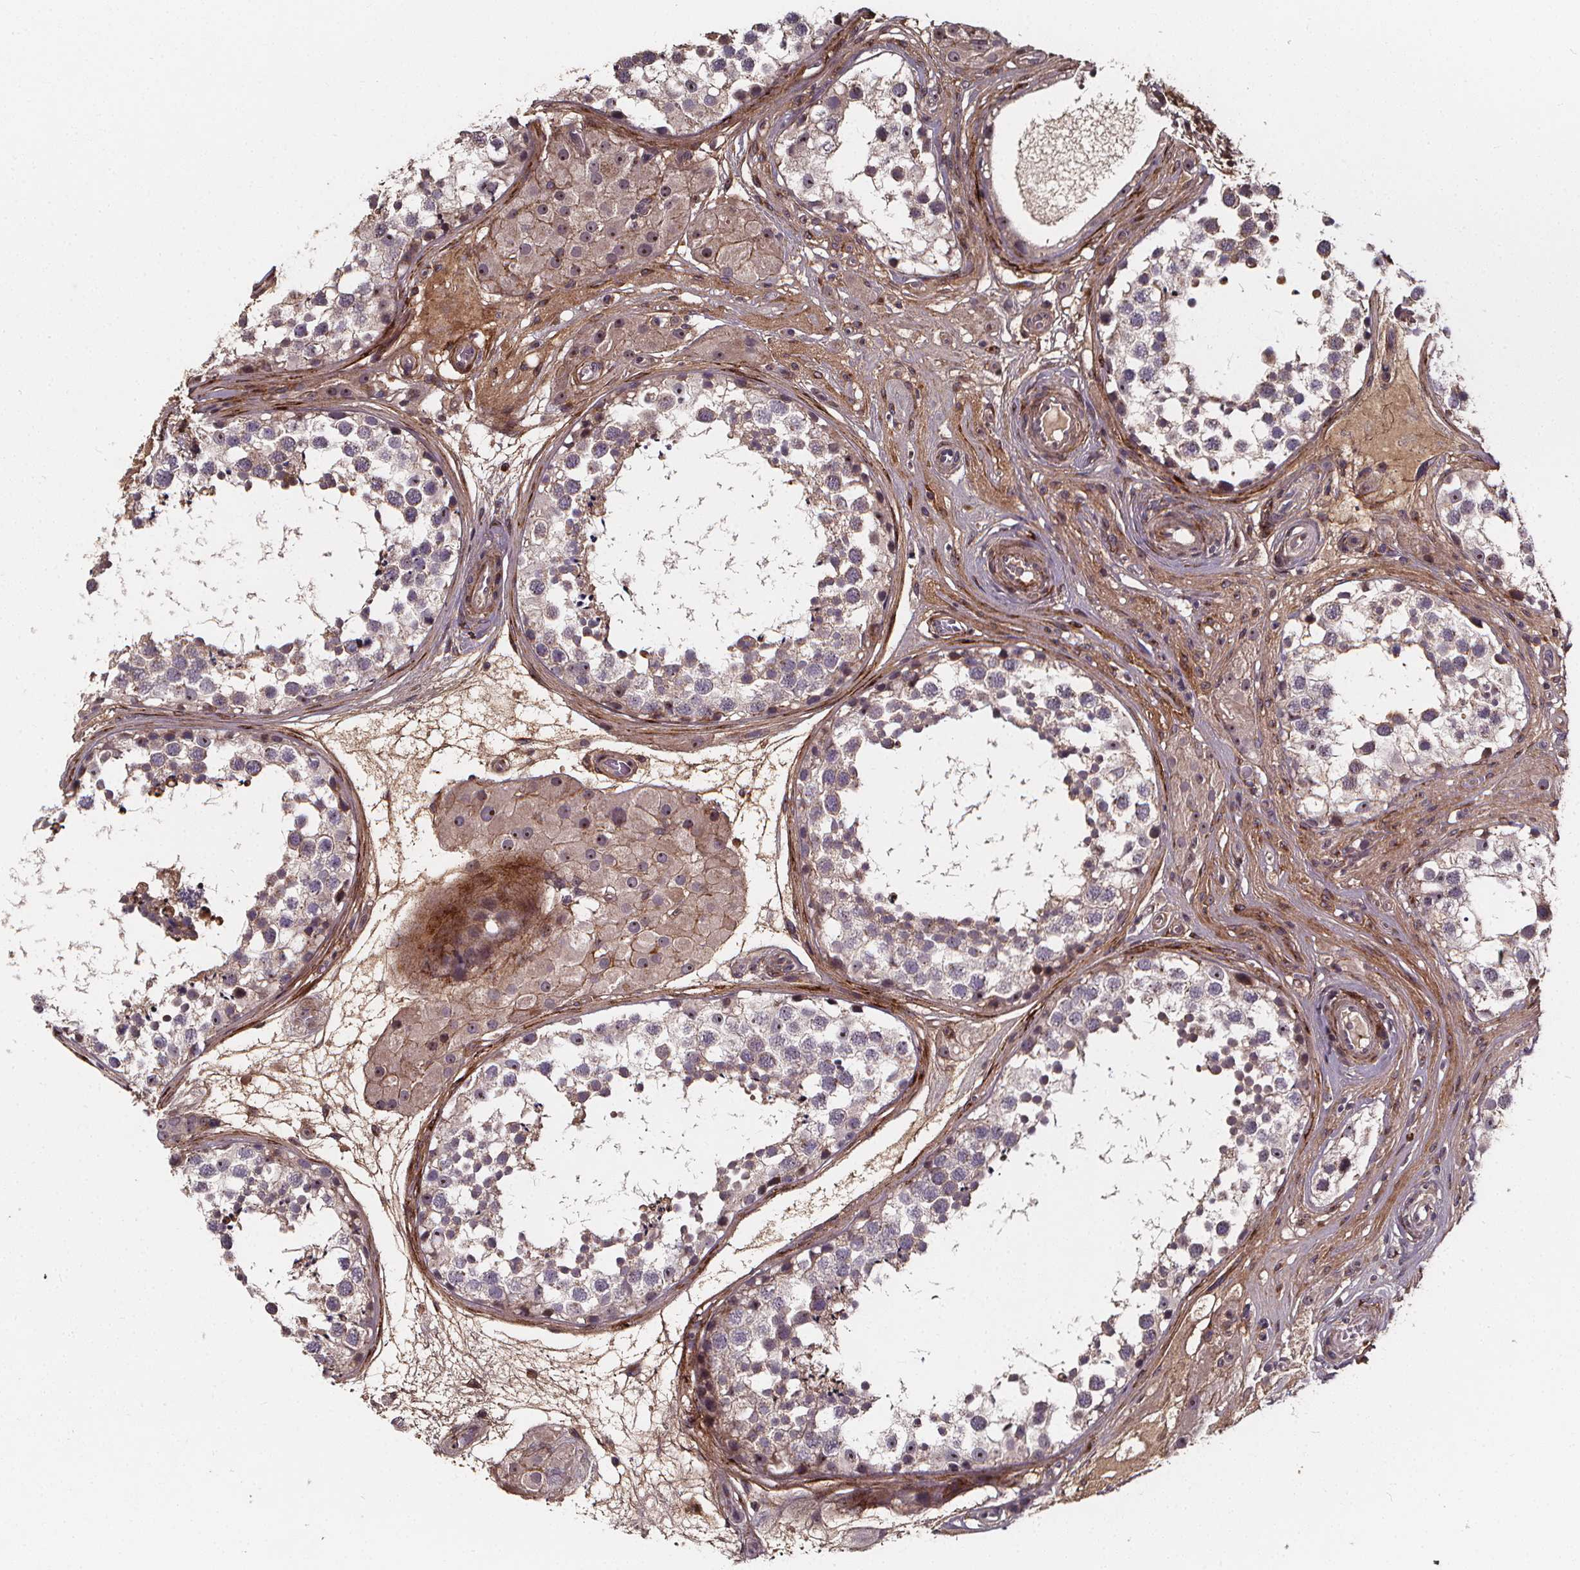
{"staining": {"intensity": "weak", "quantity": "25%-75%", "location": "cytoplasmic/membranous"}, "tissue": "testis", "cell_type": "Cells in seminiferous ducts", "image_type": "normal", "snomed": [{"axis": "morphology", "description": "Normal tissue, NOS"}, {"axis": "morphology", "description": "Seminoma, NOS"}, {"axis": "topography", "description": "Testis"}], "caption": "Protein staining of unremarkable testis reveals weak cytoplasmic/membranous staining in about 25%-75% of cells in seminiferous ducts.", "gene": "AEBP1", "patient": {"sex": "male", "age": 65}}